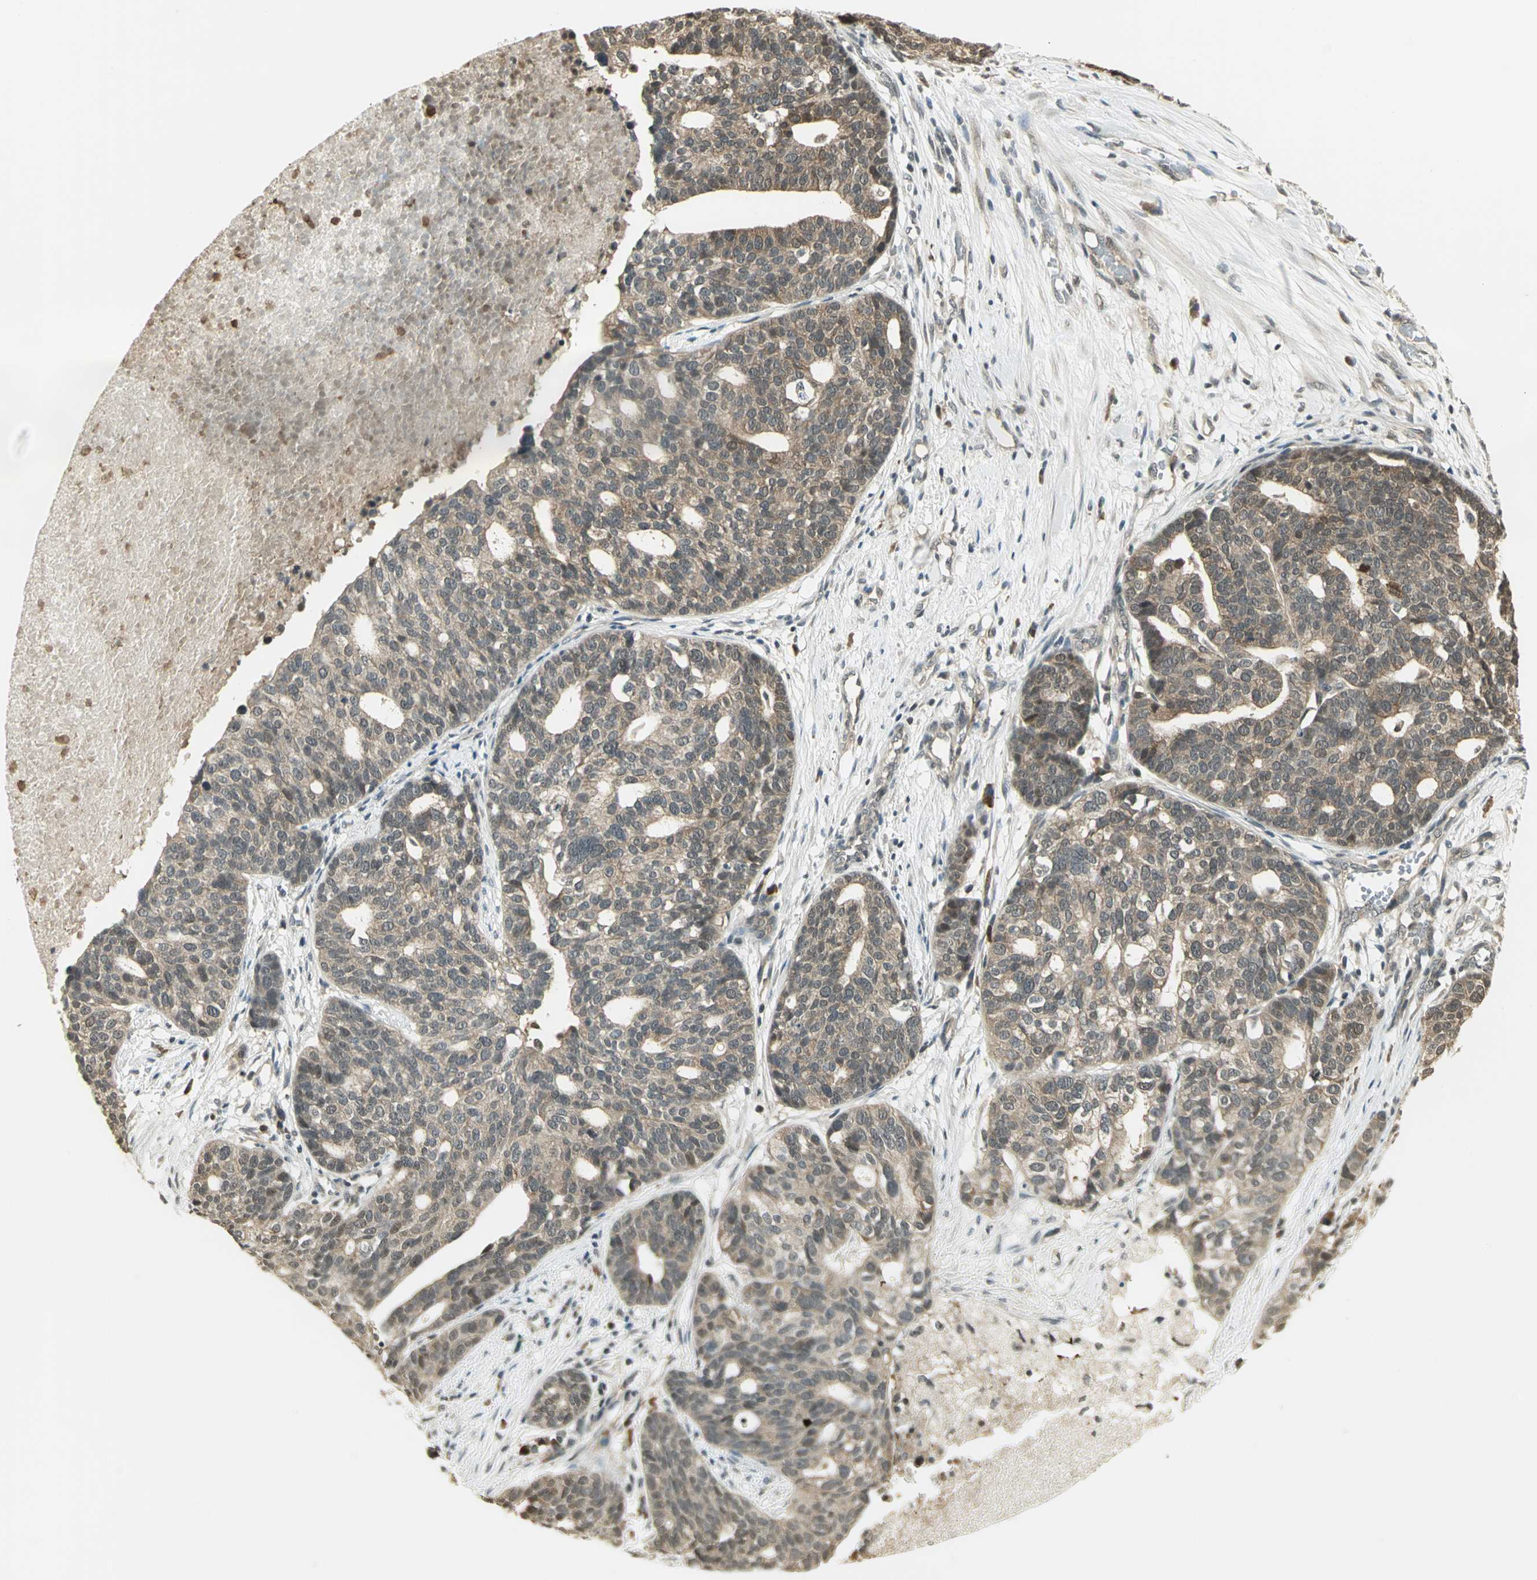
{"staining": {"intensity": "weak", "quantity": ">75%", "location": "cytoplasmic/membranous"}, "tissue": "ovarian cancer", "cell_type": "Tumor cells", "image_type": "cancer", "snomed": [{"axis": "morphology", "description": "Cystadenocarcinoma, serous, NOS"}, {"axis": "topography", "description": "Ovary"}], "caption": "Immunohistochemistry (IHC) micrograph of neoplastic tissue: human ovarian serous cystadenocarcinoma stained using immunohistochemistry shows low levels of weak protein expression localized specifically in the cytoplasmic/membranous of tumor cells, appearing as a cytoplasmic/membranous brown color.", "gene": "CDC34", "patient": {"sex": "female", "age": 59}}